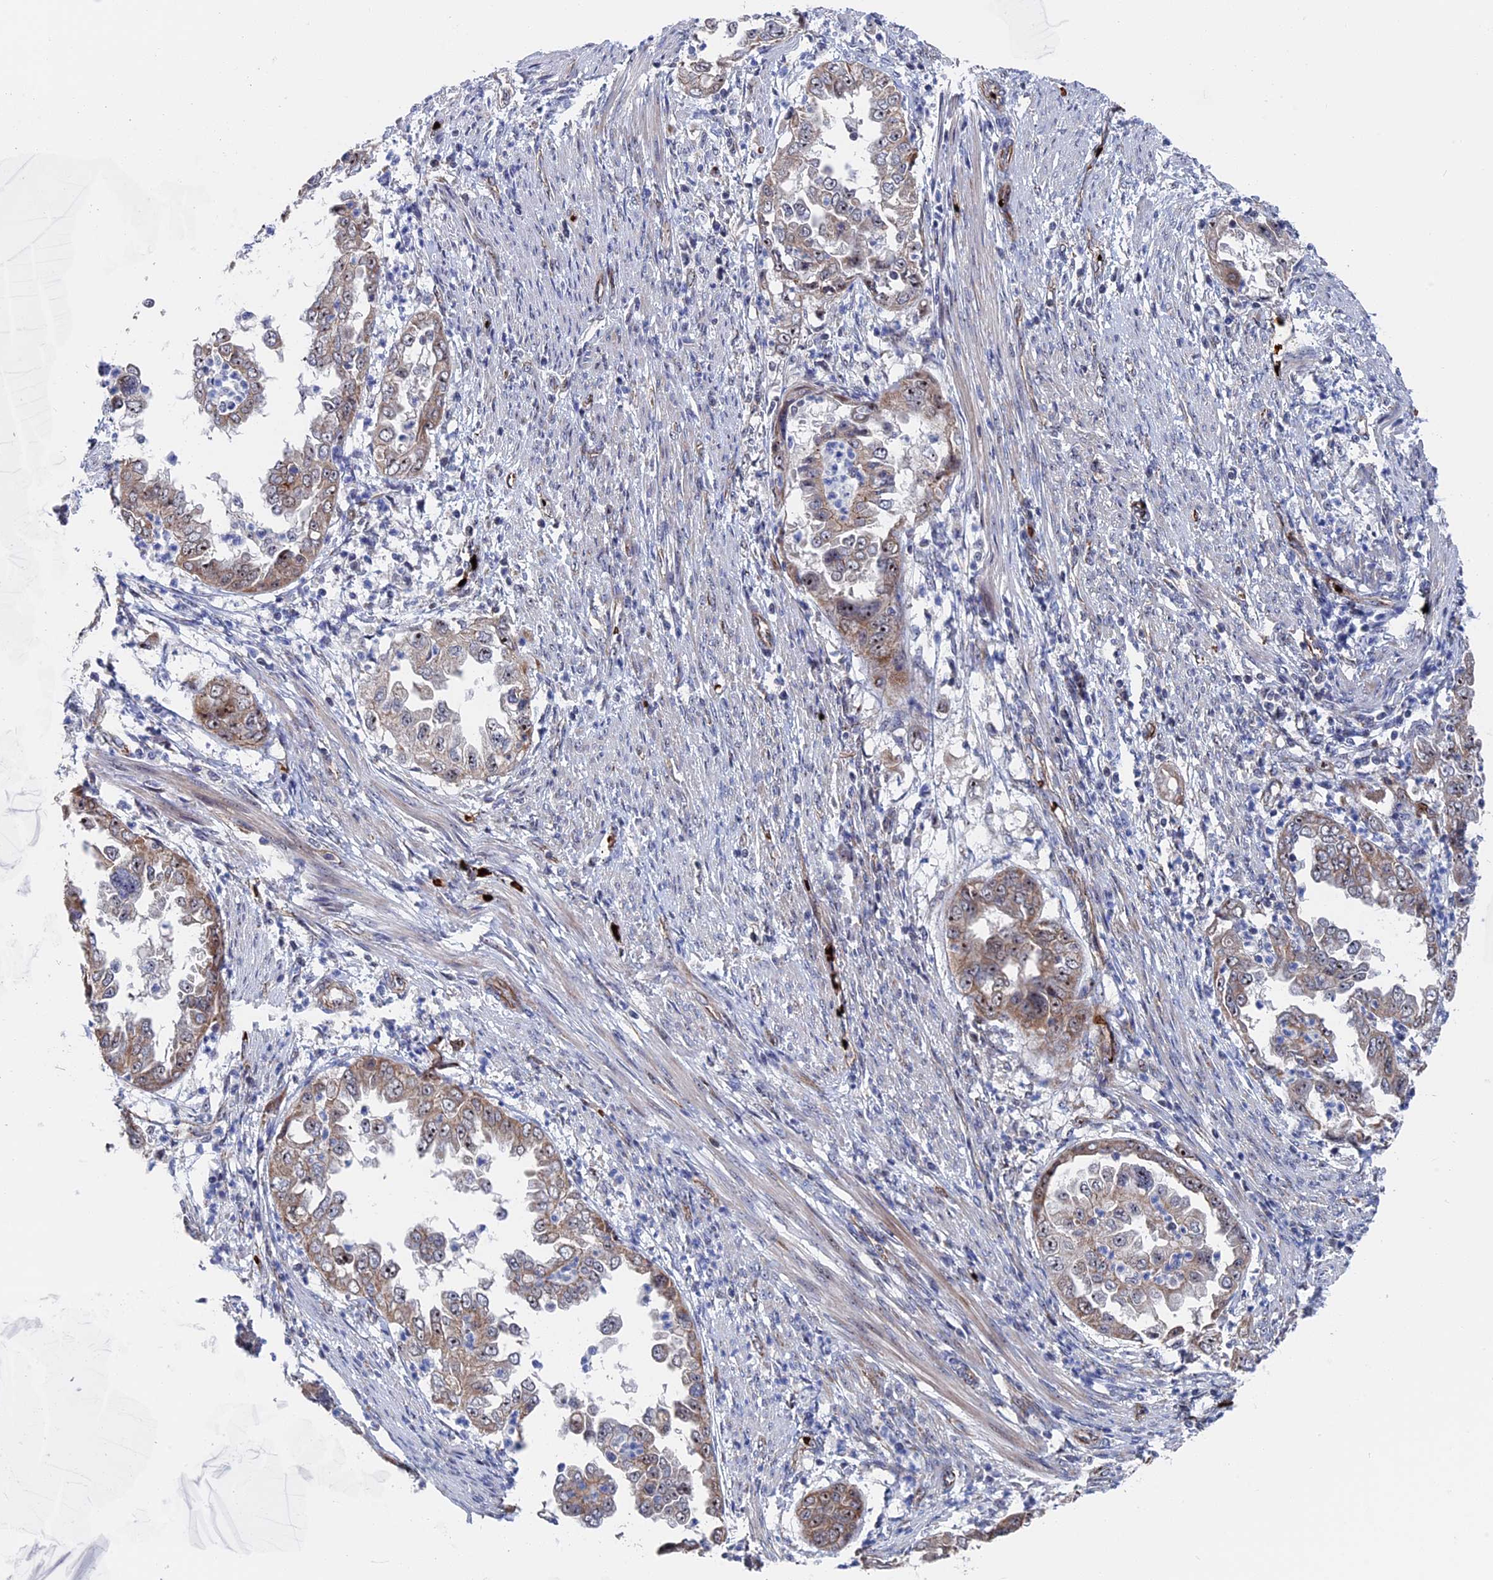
{"staining": {"intensity": "moderate", "quantity": "25%-75%", "location": "cytoplasmic/membranous,nuclear"}, "tissue": "endometrial cancer", "cell_type": "Tumor cells", "image_type": "cancer", "snomed": [{"axis": "morphology", "description": "Adenocarcinoma, NOS"}, {"axis": "topography", "description": "Endometrium"}], "caption": "Endometrial cancer (adenocarcinoma) tissue reveals moderate cytoplasmic/membranous and nuclear staining in approximately 25%-75% of tumor cells (IHC, brightfield microscopy, high magnification).", "gene": "EXOSC9", "patient": {"sex": "female", "age": 85}}